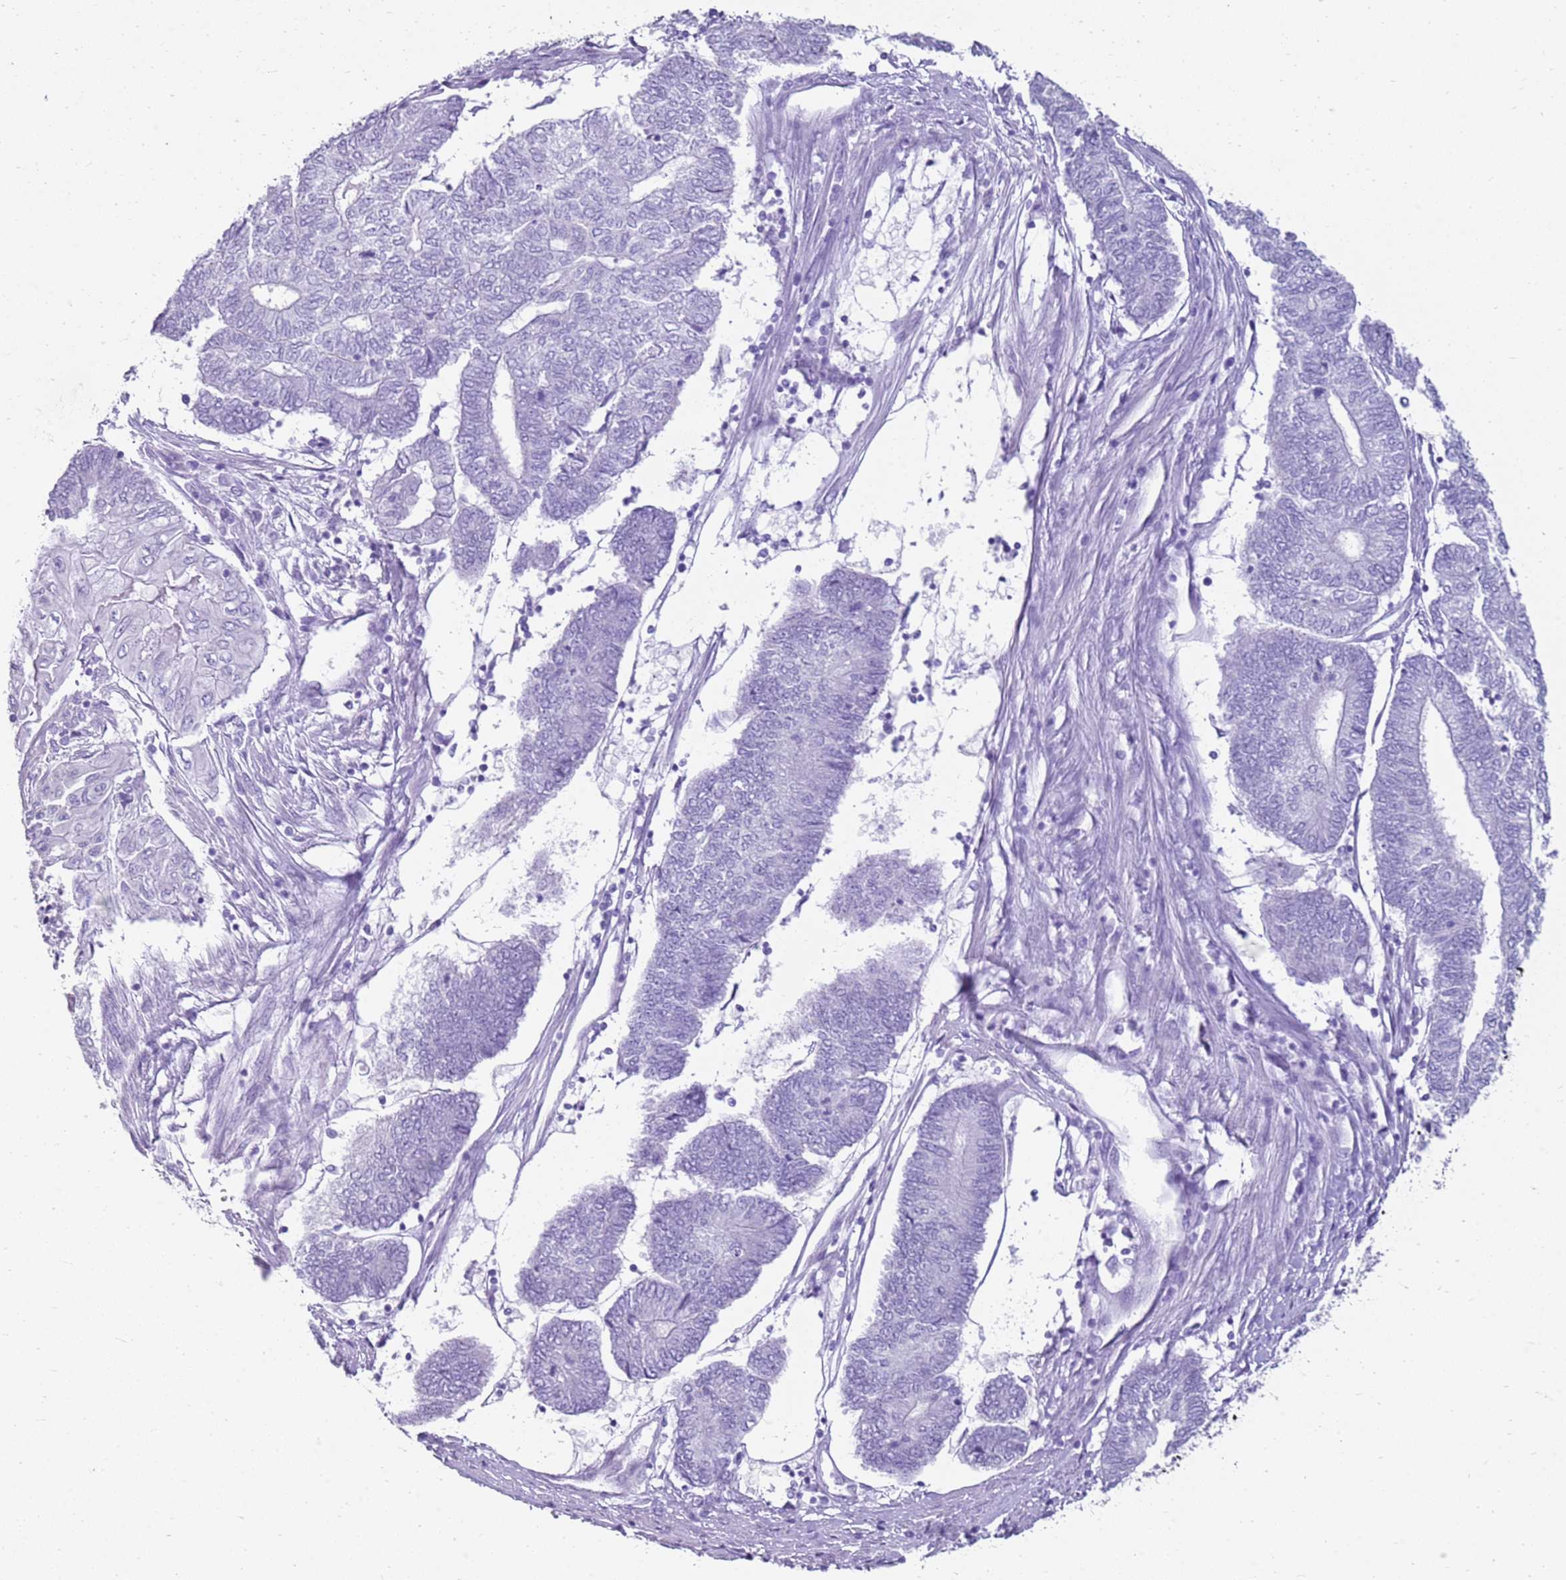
{"staining": {"intensity": "negative", "quantity": "none", "location": "none"}, "tissue": "endometrial cancer", "cell_type": "Tumor cells", "image_type": "cancer", "snomed": [{"axis": "morphology", "description": "Adenocarcinoma, NOS"}, {"axis": "topography", "description": "Uterus"}, {"axis": "topography", "description": "Endometrium"}], "caption": "A micrograph of human endometrial cancer (adenocarcinoma) is negative for staining in tumor cells.", "gene": "CA8", "patient": {"sex": "female", "age": 70}}